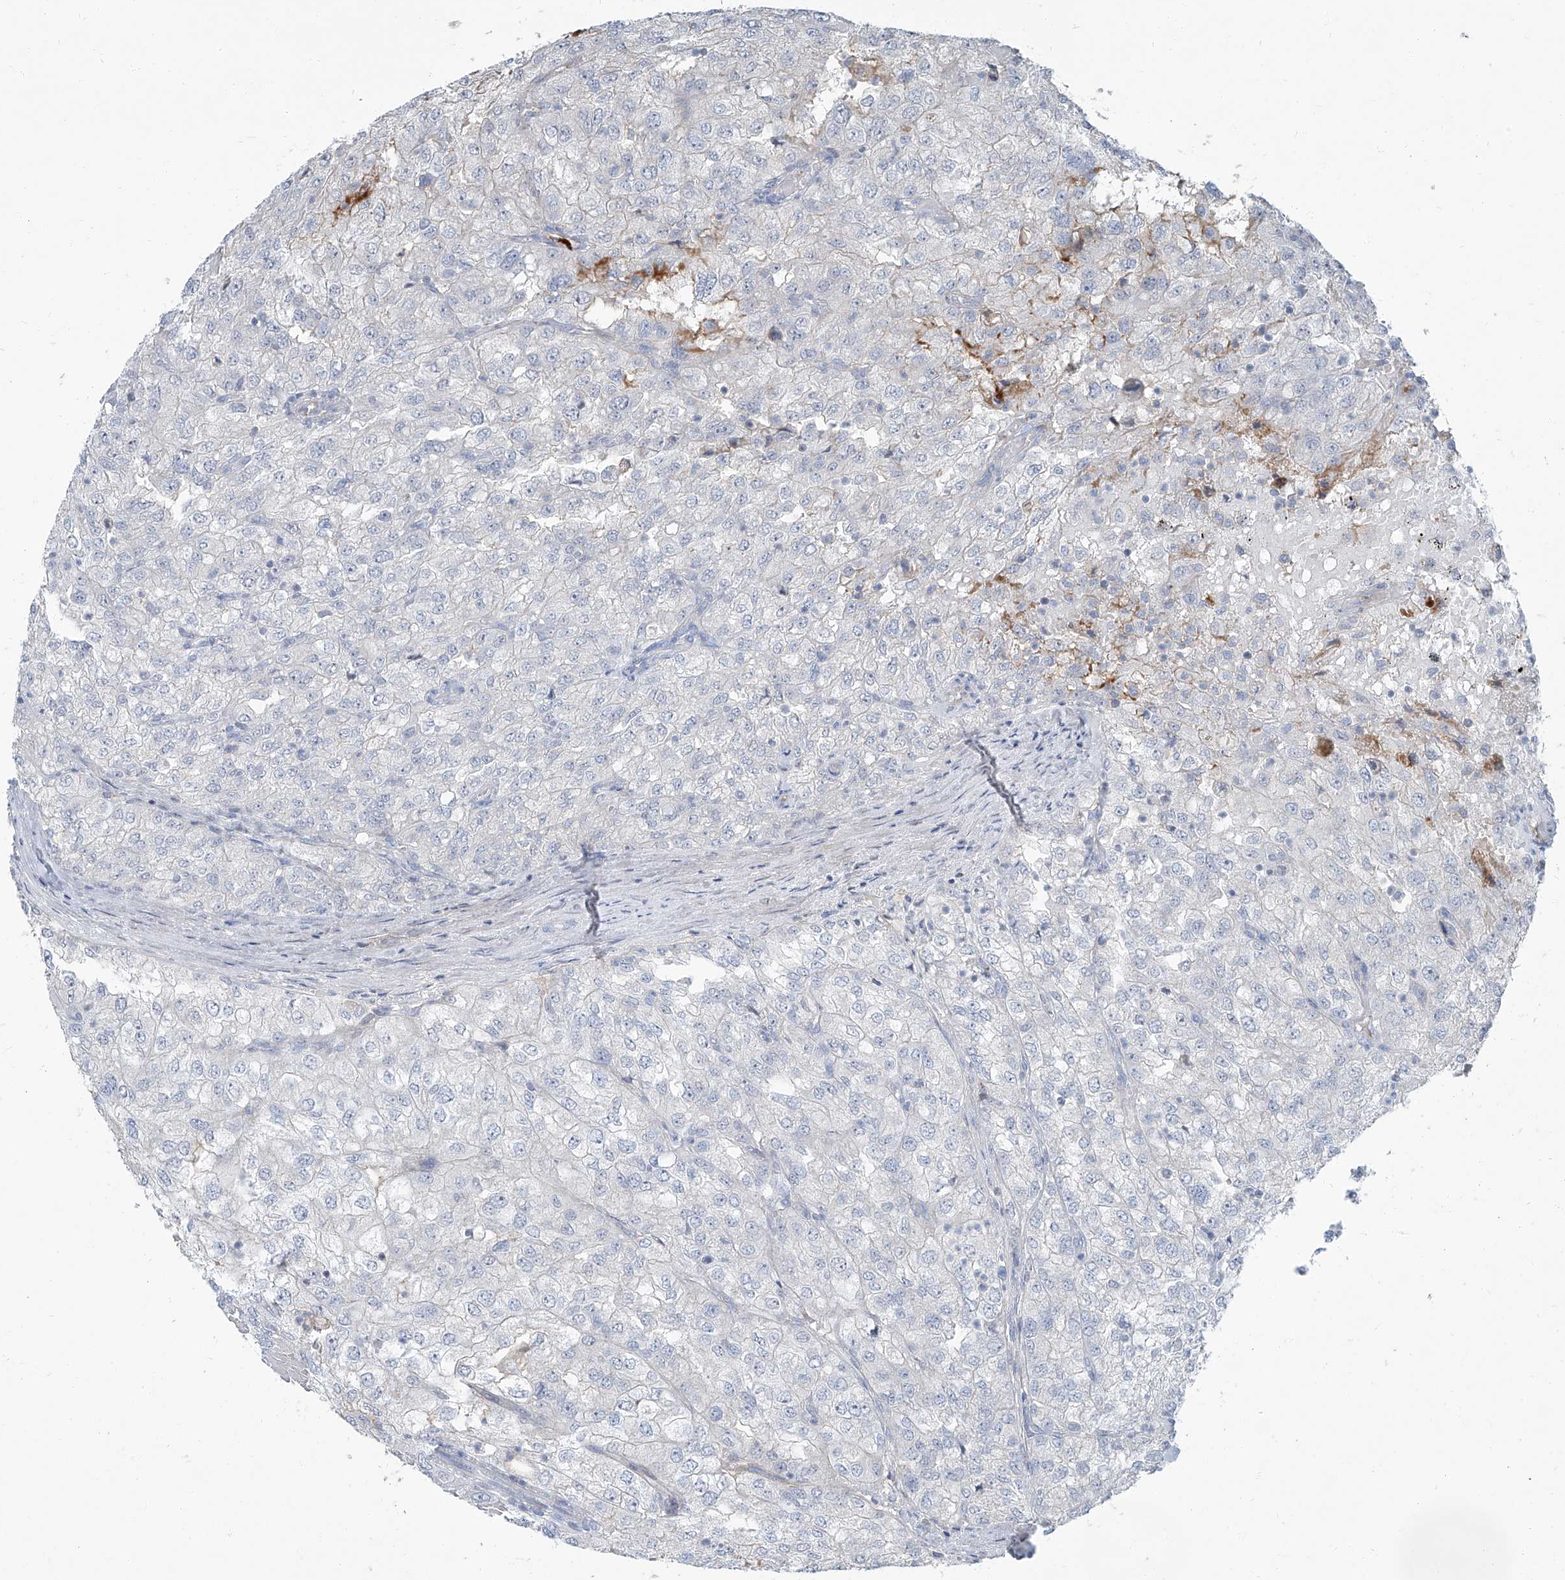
{"staining": {"intensity": "negative", "quantity": "none", "location": "none"}, "tissue": "renal cancer", "cell_type": "Tumor cells", "image_type": "cancer", "snomed": [{"axis": "morphology", "description": "Adenocarcinoma, NOS"}, {"axis": "topography", "description": "Kidney"}], "caption": "A micrograph of adenocarcinoma (renal) stained for a protein displays no brown staining in tumor cells.", "gene": "HOXA3", "patient": {"sex": "female", "age": 54}}